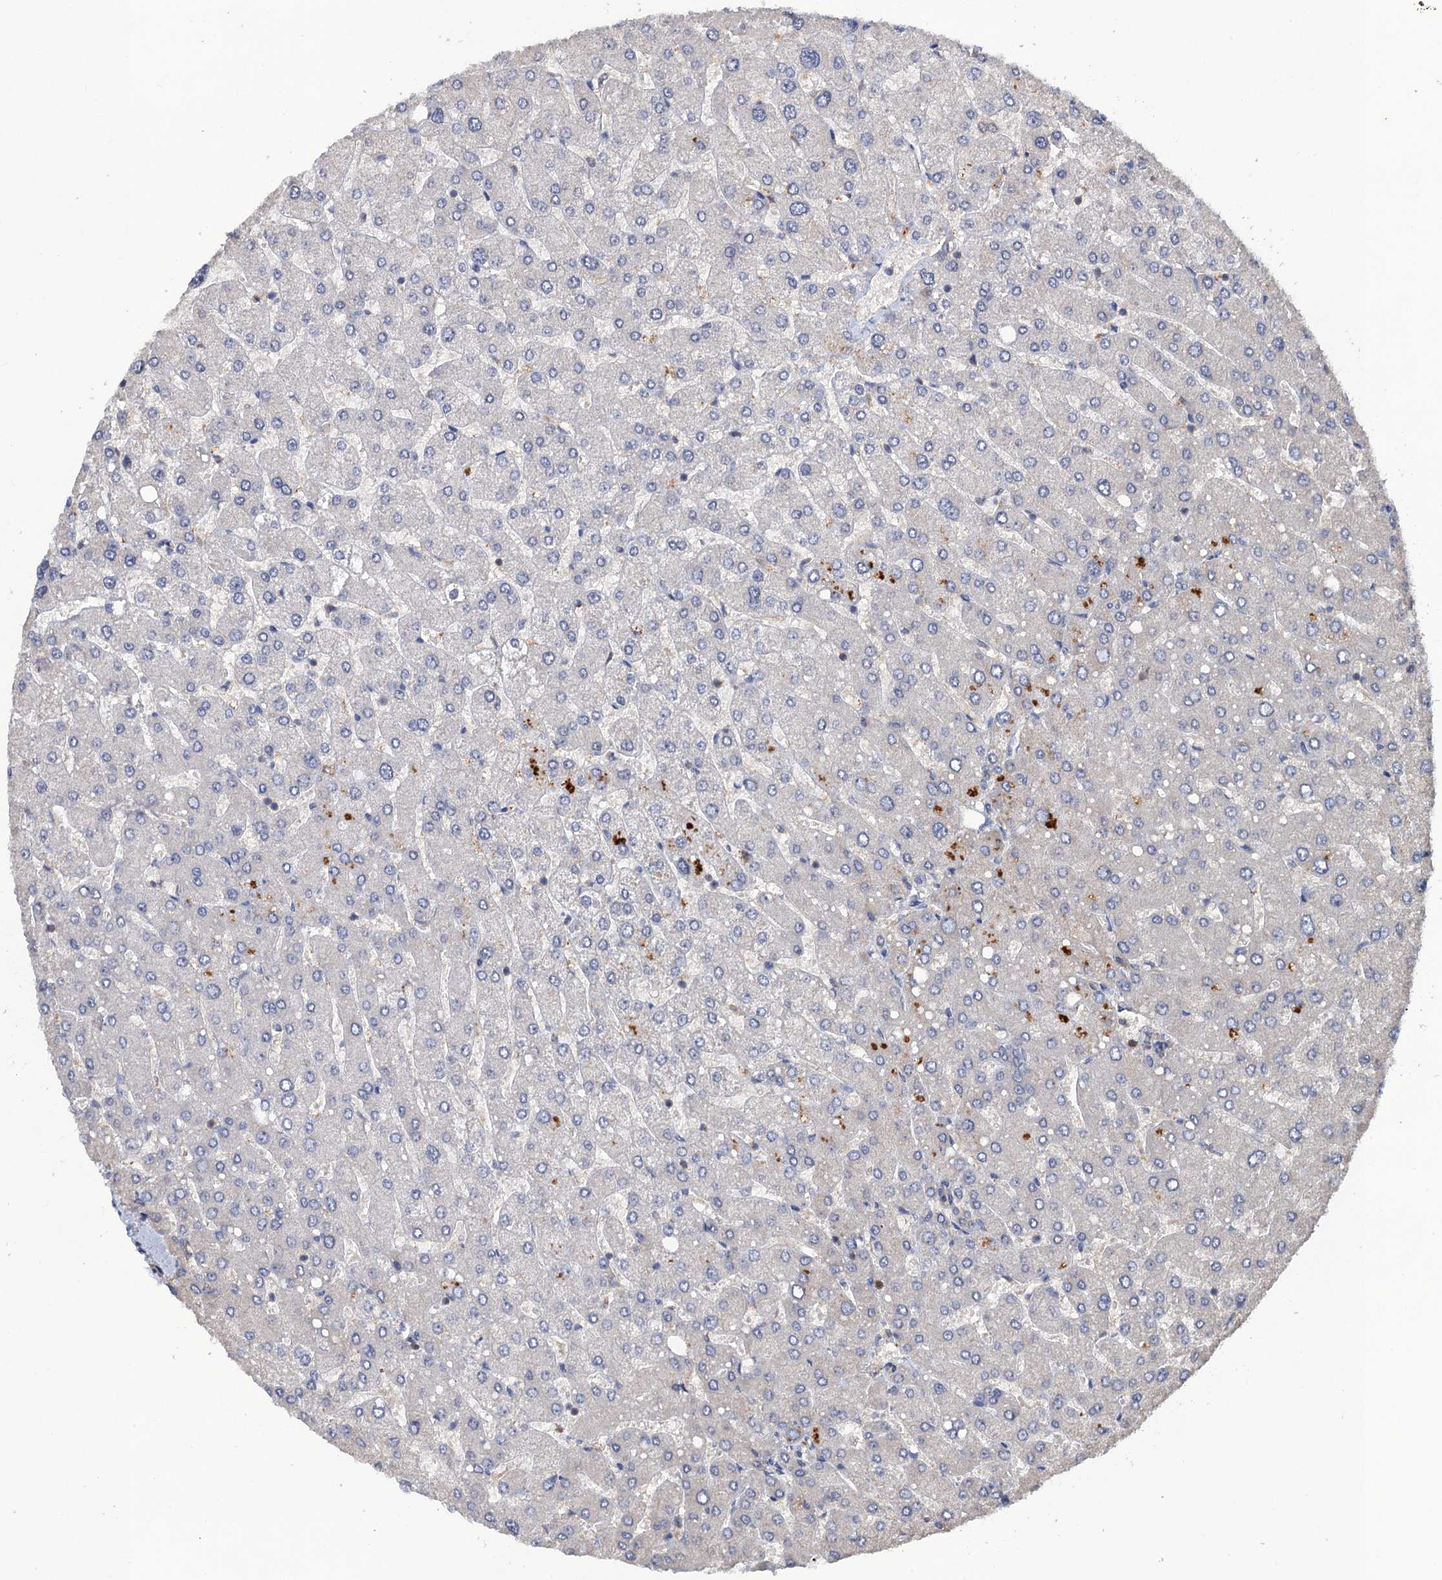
{"staining": {"intensity": "negative", "quantity": "none", "location": "none"}, "tissue": "liver", "cell_type": "Cholangiocytes", "image_type": "normal", "snomed": [{"axis": "morphology", "description": "Normal tissue, NOS"}, {"axis": "topography", "description": "Liver"}], "caption": "Immunohistochemical staining of benign human liver demonstrates no significant positivity in cholangiocytes. (DAB IHC, high magnification).", "gene": "DGKA", "patient": {"sex": "male", "age": 55}}